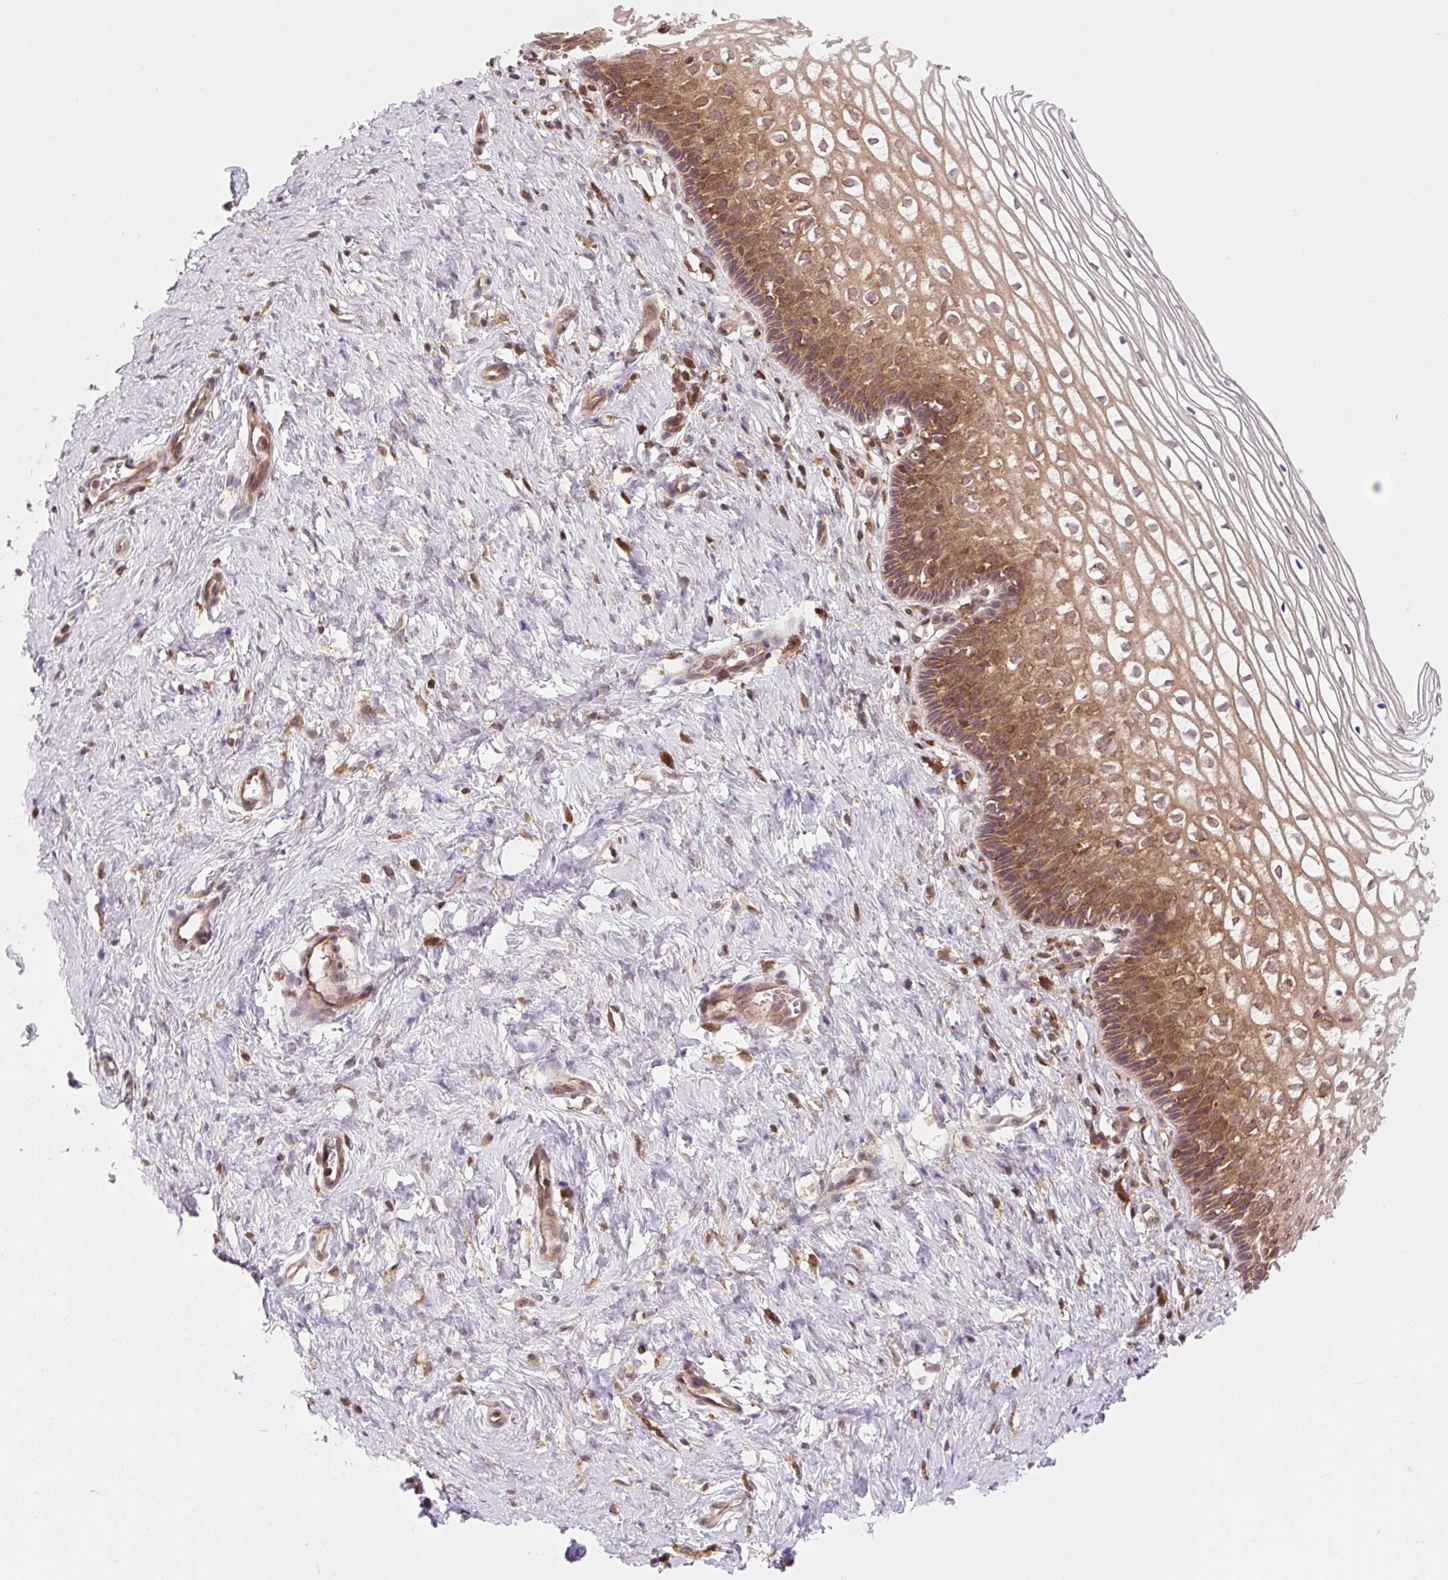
{"staining": {"intensity": "moderate", "quantity": ">75%", "location": "cytoplasmic/membranous"}, "tissue": "cervix", "cell_type": "Glandular cells", "image_type": "normal", "snomed": [{"axis": "morphology", "description": "Normal tissue, NOS"}, {"axis": "topography", "description": "Cervix"}], "caption": "Brown immunohistochemical staining in normal cervix exhibits moderate cytoplasmic/membranous staining in approximately >75% of glandular cells. The protein of interest is shown in brown color, while the nuclei are stained blue.", "gene": "VPS4A", "patient": {"sex": "female", "age": 36}}